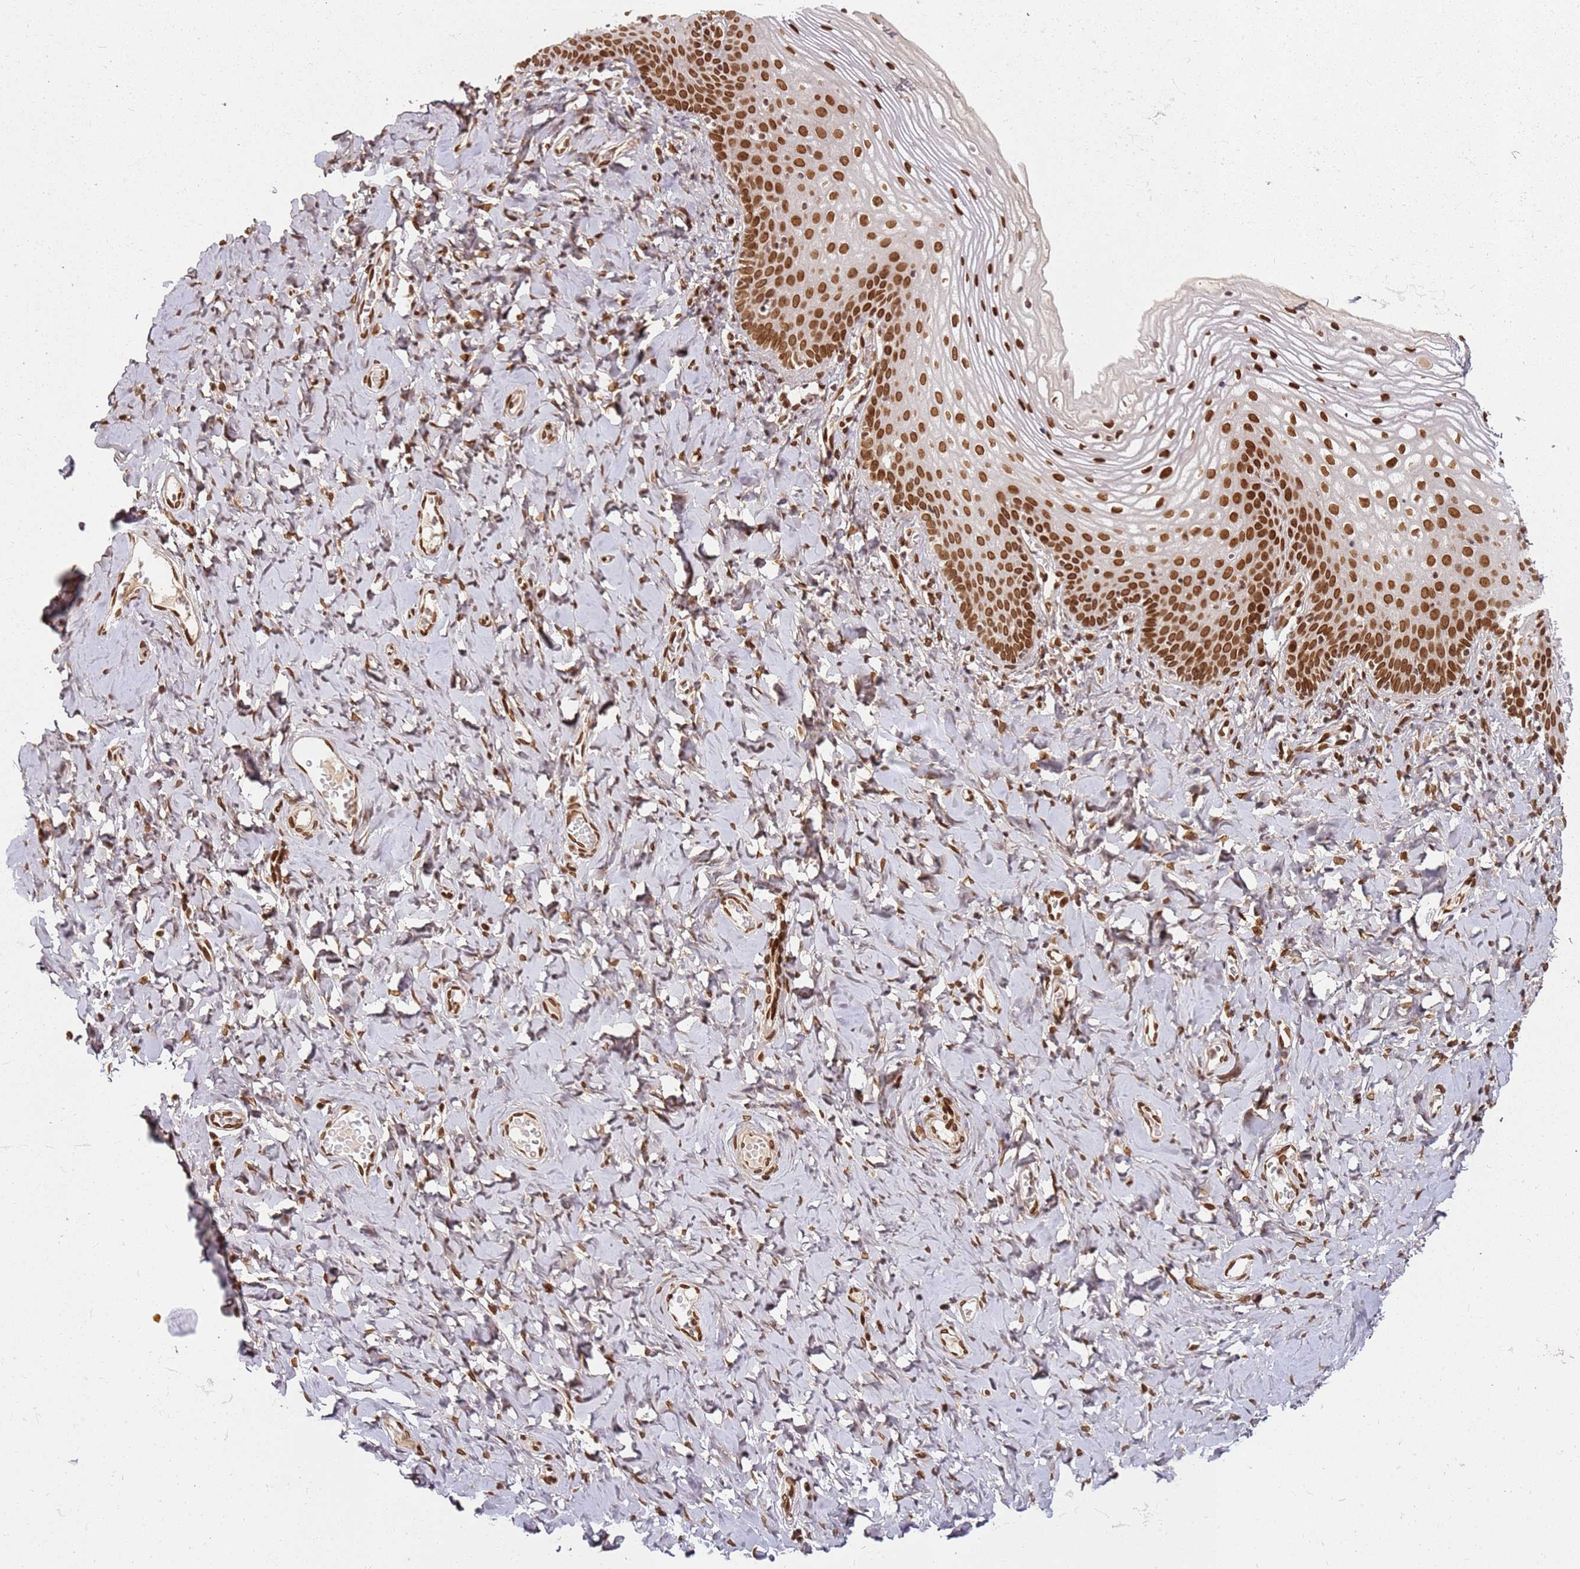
{"staining": {"intensity": "strong", "quantity": ">75%", "location": "nuclear"}, "tissue": "vagina", "cell_type": "Squamous epithelial cells", "image_type": "normal", "snomed": [{"axis": "morphology", "description": "Normal tissue, NOS"}, {"axis": "topography", "description": "Vagina"}], "caption": "A histopathology image of vagina stained for a protein exhibits strong nuclear brown staining in squamous epithelial cells. The staining was performed using DAB, with brown indicating positive protein expression. Nuclei are stained blue with hematoxylin.", "gene": "TENT4A", "patient": {"sex": "female", "age": 60}}